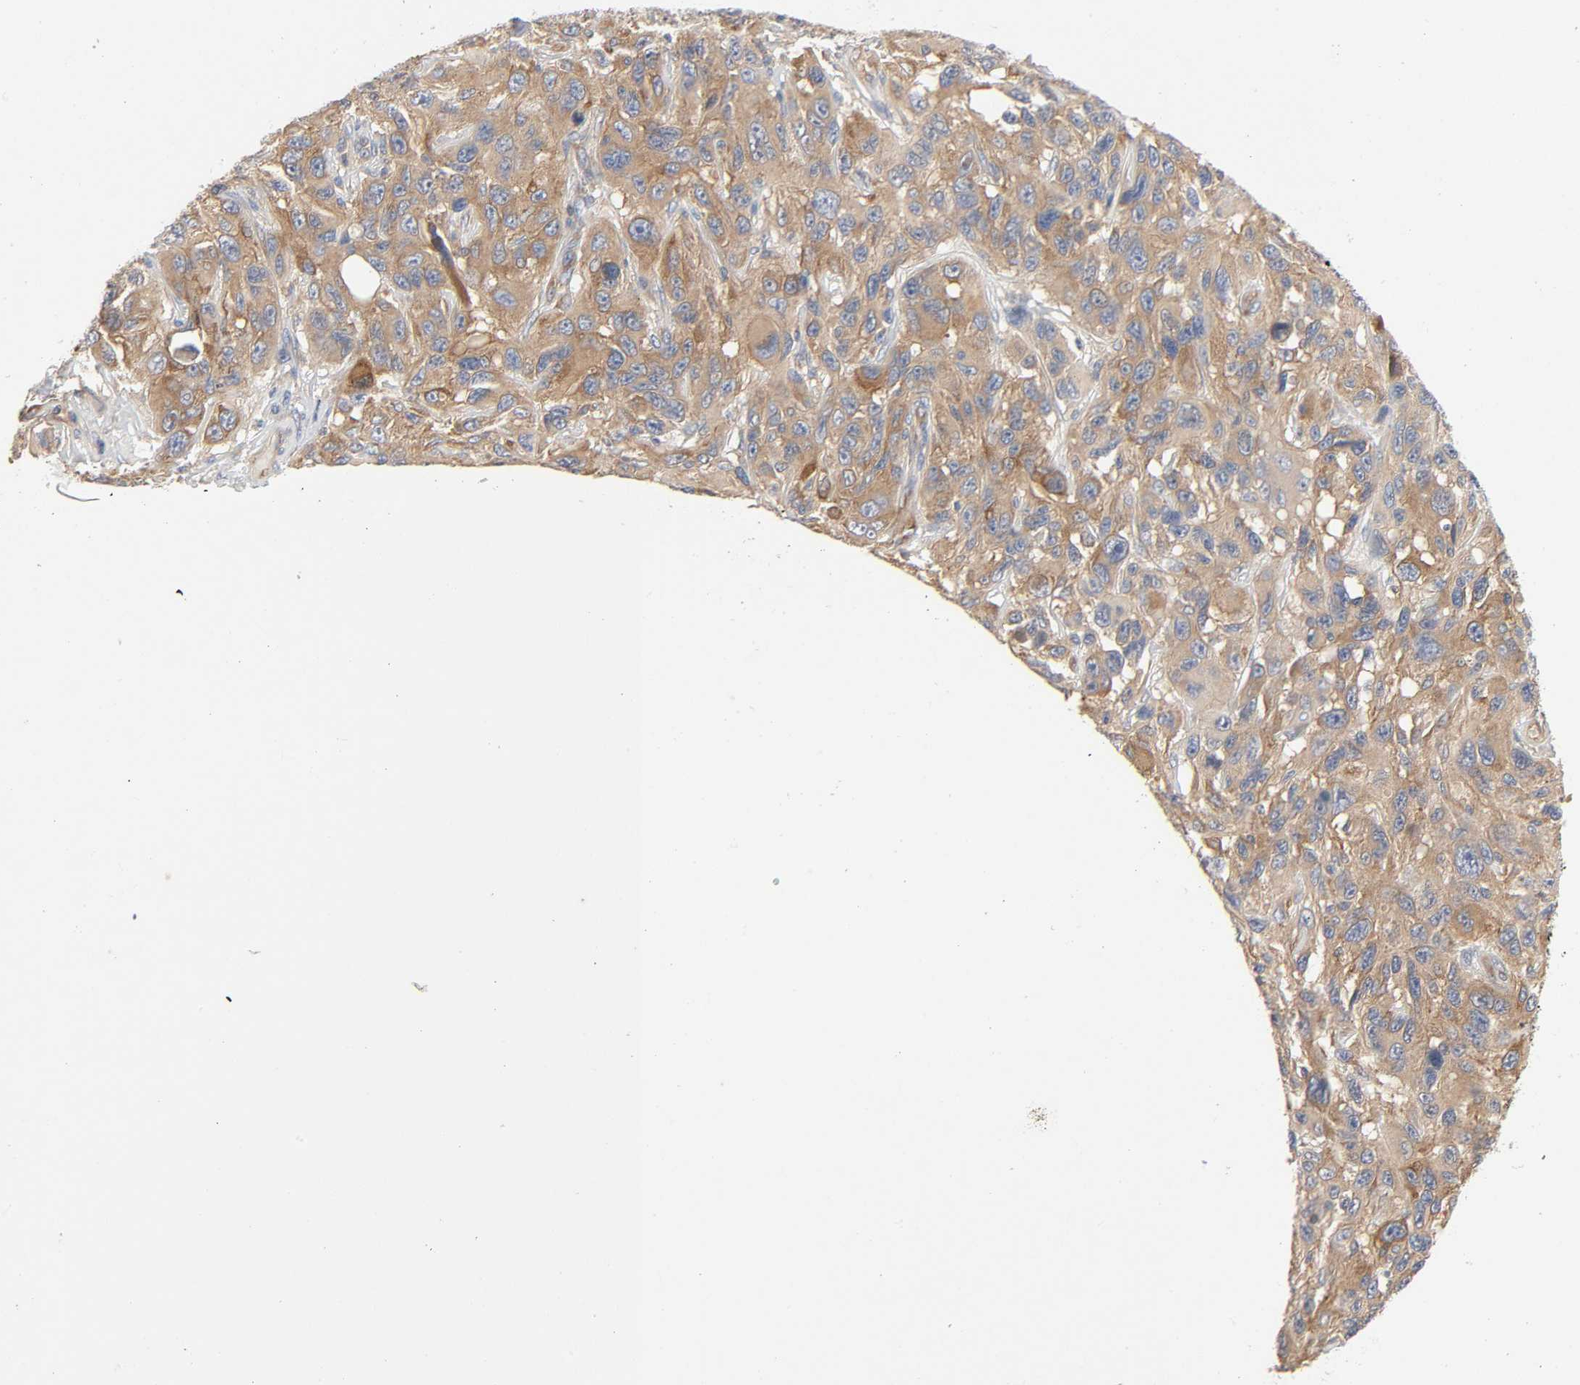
{"staining": {"intensity": "moderate", "quantity": ">75%", "location": "cytoplasmic/membranous"}, "tissue": "melanoma", "cell_type": "Tumor cells", "image_type": "cancer", "snomed": [{"axis": "morphology", "description": "Malignant melanoma, NOS"}, {"axis": "topography", "description": "Skin"}], "caption": "Melanoma stained with a protein marker exhibits moderate staining in tumor cells.", "gene": "SCHIP1", "patient": {"sex": "male", "age": 53}}